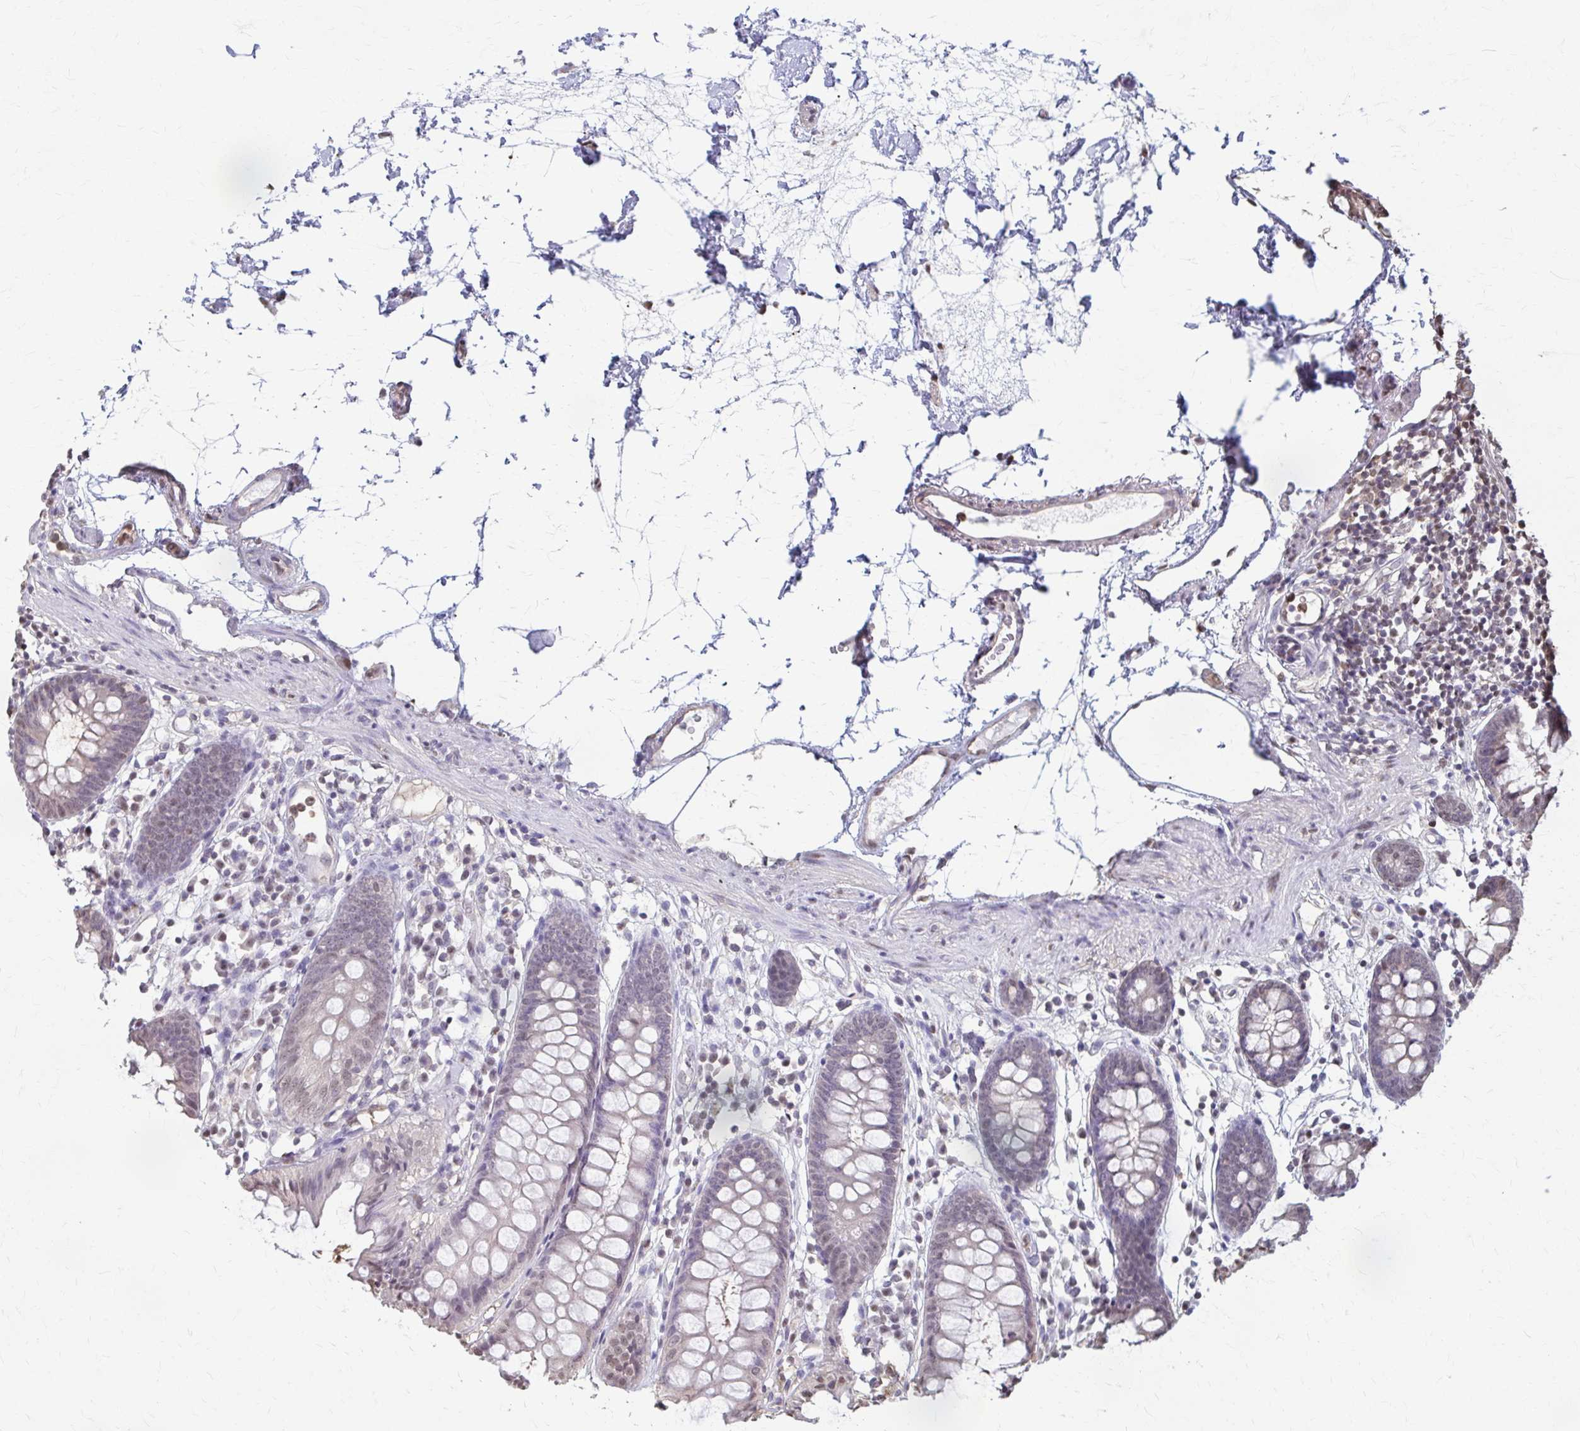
{"staining": {"intensity": "negative", "quantity": "none", "location": "none"}, "tissue": "colon", "cell_type": "Endothelial cells", "image_type": "normal", "snomed": [{"axis": "morphology", "description": "Normal tissue, NOS"}, {"axis": "topography", "description": "Colon"}], "caption": "High magnification brightfield microscopy of unremarkable colon stained with DAB (brown) and counterstained with hematoxylin (blue): endothelial cells show no significant staining.", "gene": "ING4", "patient": {"sex": "female", "age": 84}}